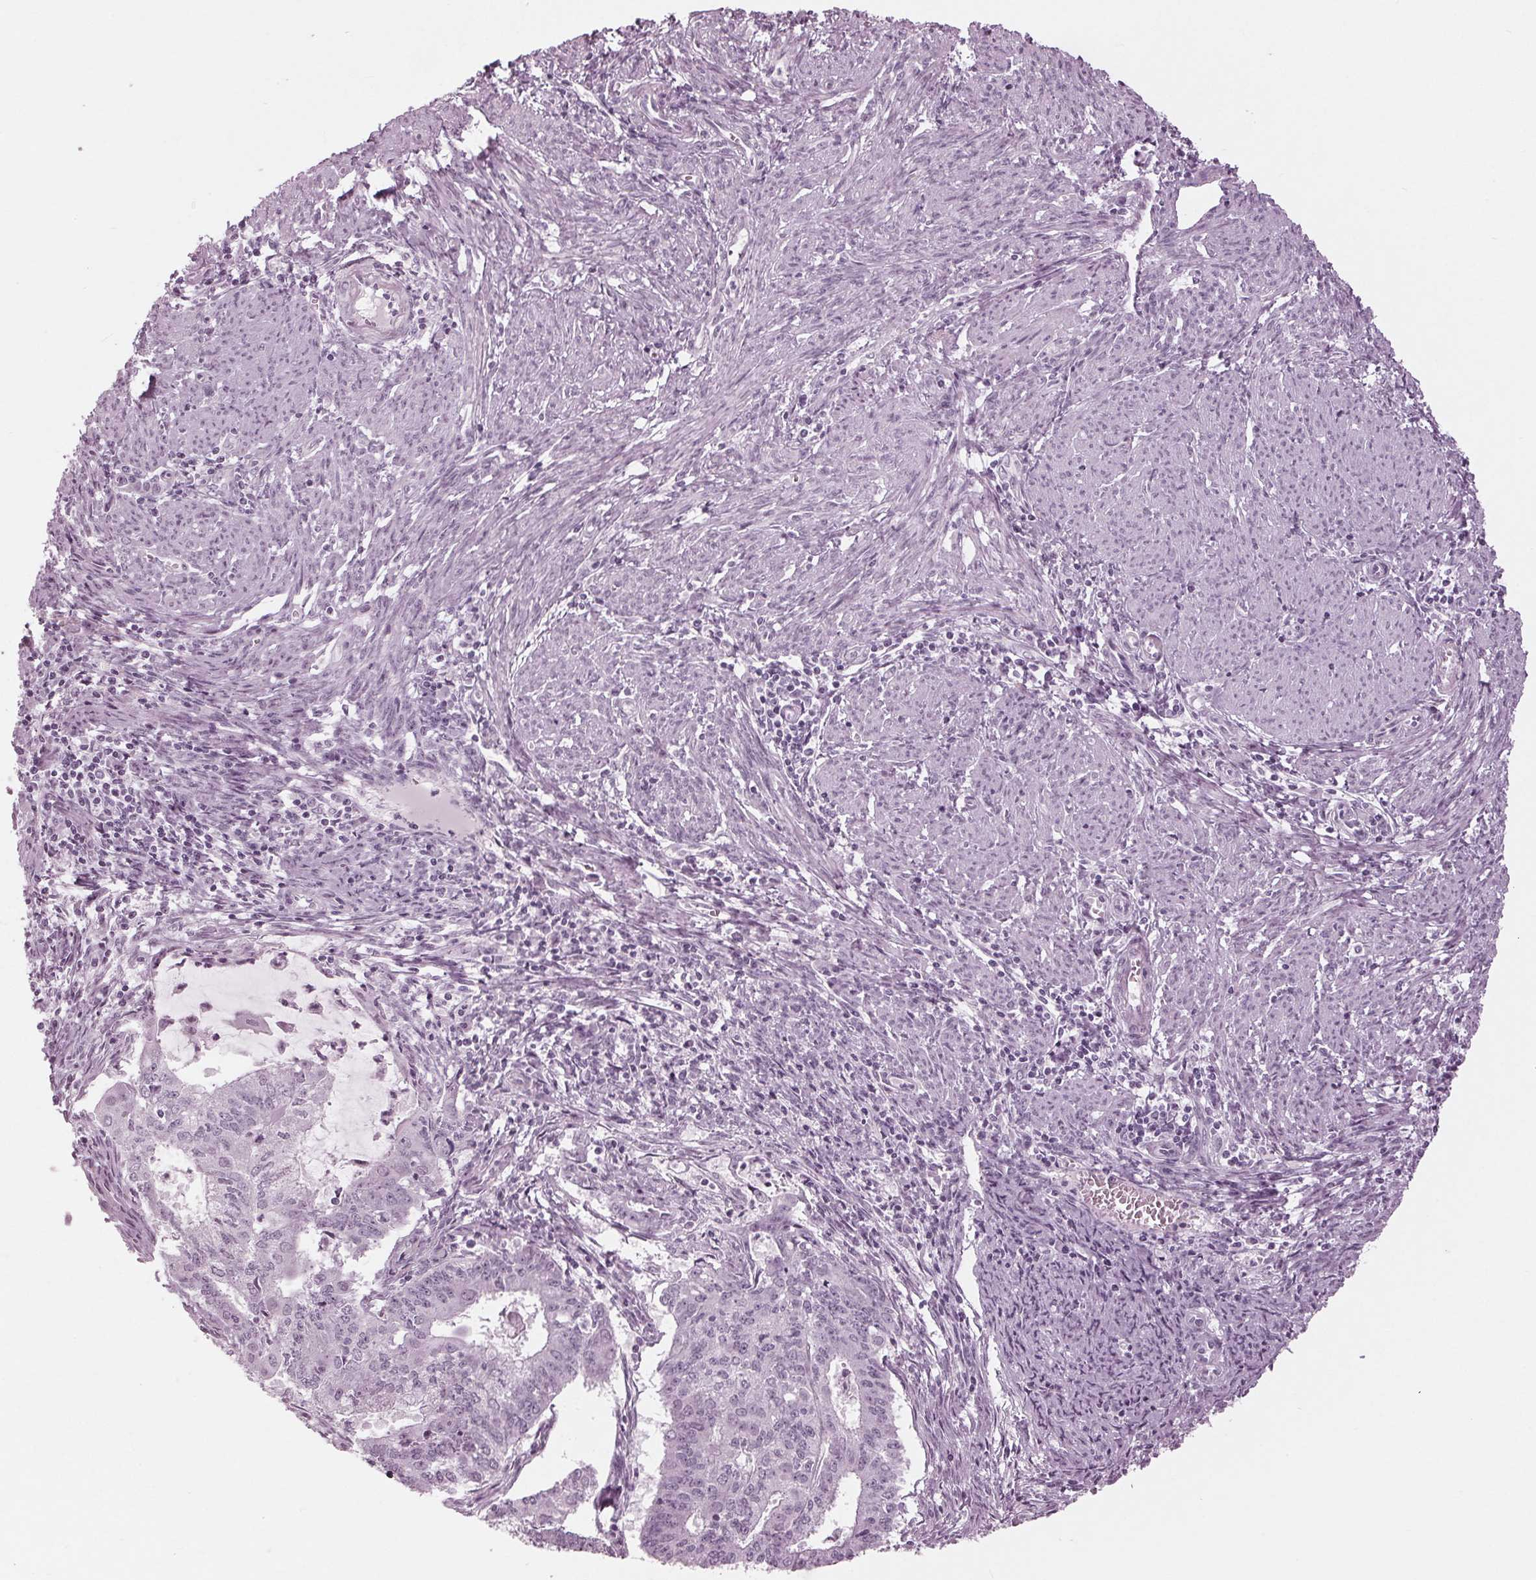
{"staining": {"intensity": "negative", "quantity": "none", "location": "none"}, "tissue": "endometrial cancer", "cell_type": "Tumor cells", "image_type": "cancer", "snomed": [{"axis": "morphology", "description": "Adenocarcinoma, NOS"}, {"axis": "topography", "description": "Endometrium"}], "caption": "Adenocarcinoma (endometrial) was stained to show a protein in brown. There is no significant positivity in tumor cells. (Brightfield microscopy of DAB IHC at high magnification).", "gene": "KRT28", "patient": {"sex": "female", "age": 61}}